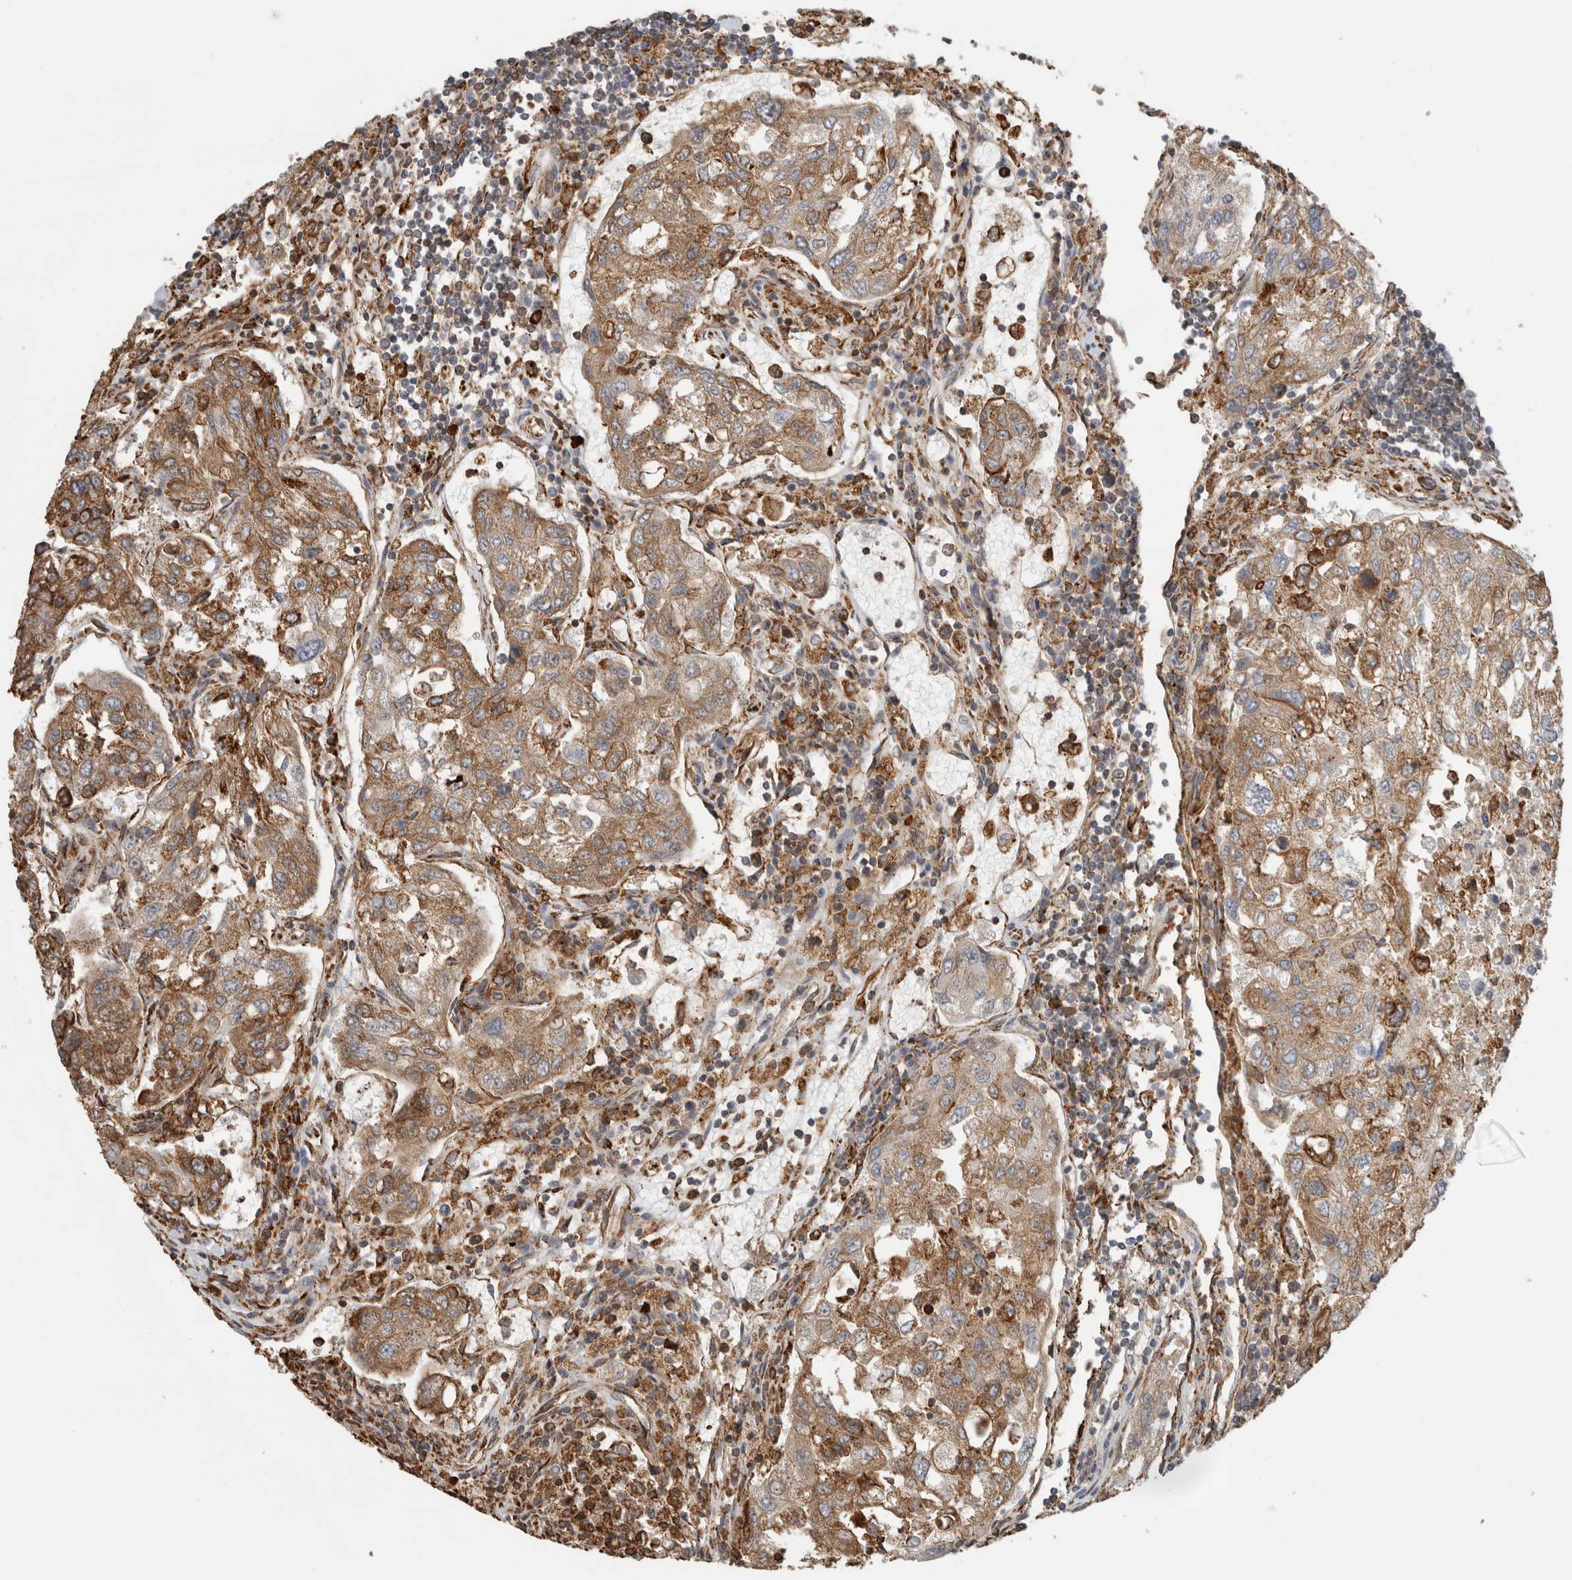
{"staining": {"intensity": "moderate", "quantity": "25%-75%", "location": "cytoplasmic/membranous"}, "tissue": "urothelial cancer", "cell_type": "Tumor cells", "image_type": "cancer", "snomed": [{"axis": "morphology", "description": "Urothelial carcinoma, High grade"}, {"axis": "topography", "description": "Lymph node"}, {"axis": "topography", "description": "Urinary bladder"}], "caption": "DAB immunohistochemical staining of human high-grade urothelial carcinoma shows moderate cytoplasmic/membranous protein expression in approximately 25%-75% of tumor cells. (IHC, brightfield microscopy, high magnification).", "gene": "MS4A7", "patient": {"sex": "male", "age": 51}}